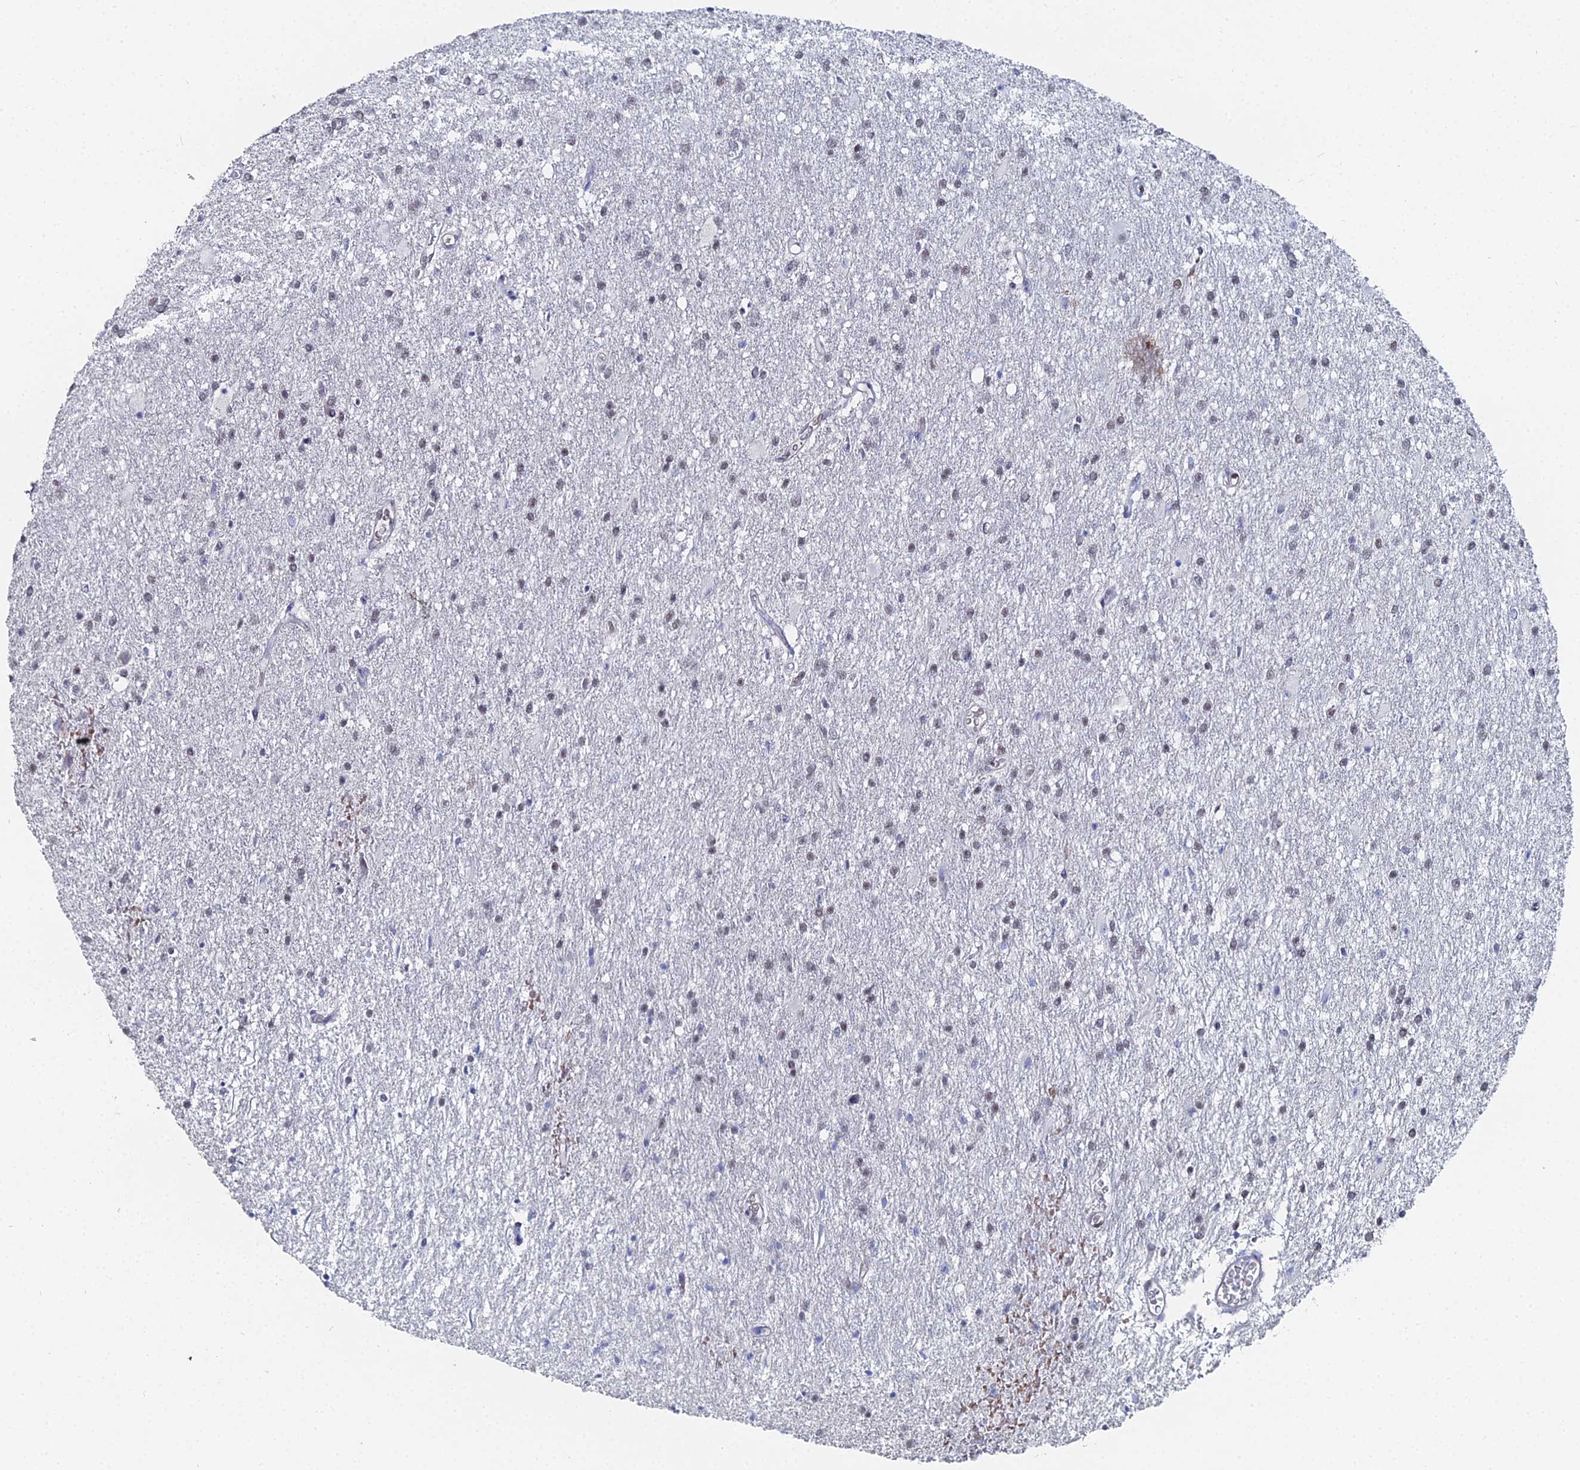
{"staining": {"intensity": "weak", "quantity": "25%-75%", "location": "nuclear"}, "tissue": "glioma", "cell_type": "Tumor cells", "image_type": "cancer", "snomed": [{"axis": "morphology", "description": "Glioma, malignant, High grade"}, {"axis": "topography", "description": "Brain"}], "caption": "Protein positivity by IHC shows weak nuclear expression in approximately 25%-75% of tumor cells in malignant high-grade glioma. (Stains: DAB in brown, nuclei in blue, Microscopy: brightfield microscopy at high magnification).", "gene": "GSC2", "patient": {"sex": "female", "age": 50}}